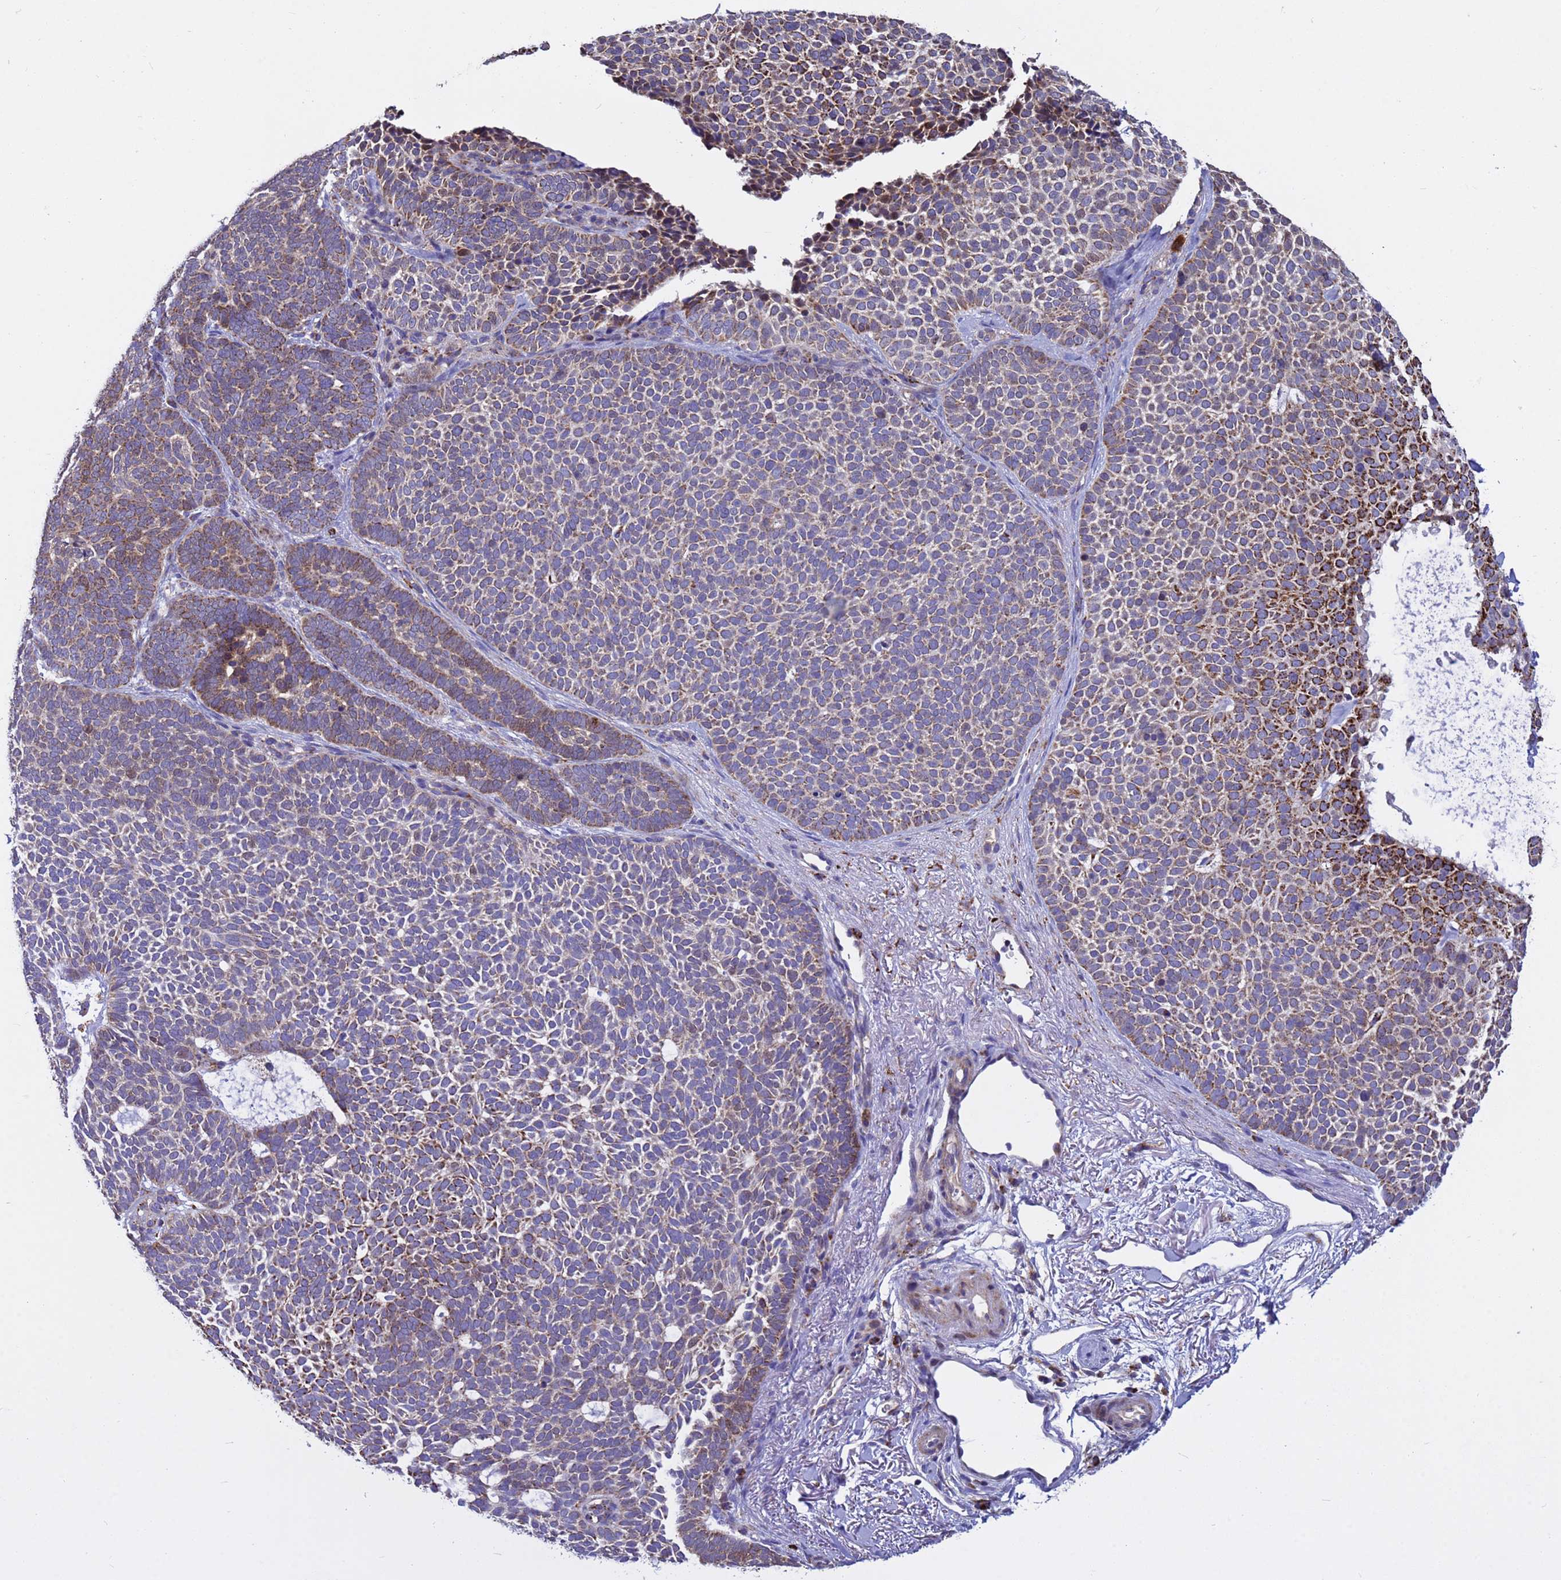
{"staining": {"intensity": "strong", "quantity": "25%-75%", "location": "cytoplasmic/membranous"}, "tissue": "skin cancer", "cell_type": "Tumor cells", "image_type": "cancer", "snomed": [{"axis": "morphology", "description": "Basal cell carcinoma"}, {"axis": "topography", "description": "Skin"}], "caption": "A high amount of strong cytoplasmic/membranous positivity is present in about 25%-75% of tumor cells in skin cancer tissue. (DAB = brown stain, brightfield microscopy at high magnification).", "gene": "TUBGCP3", "patient": {"sex": "female", "age": 77}}